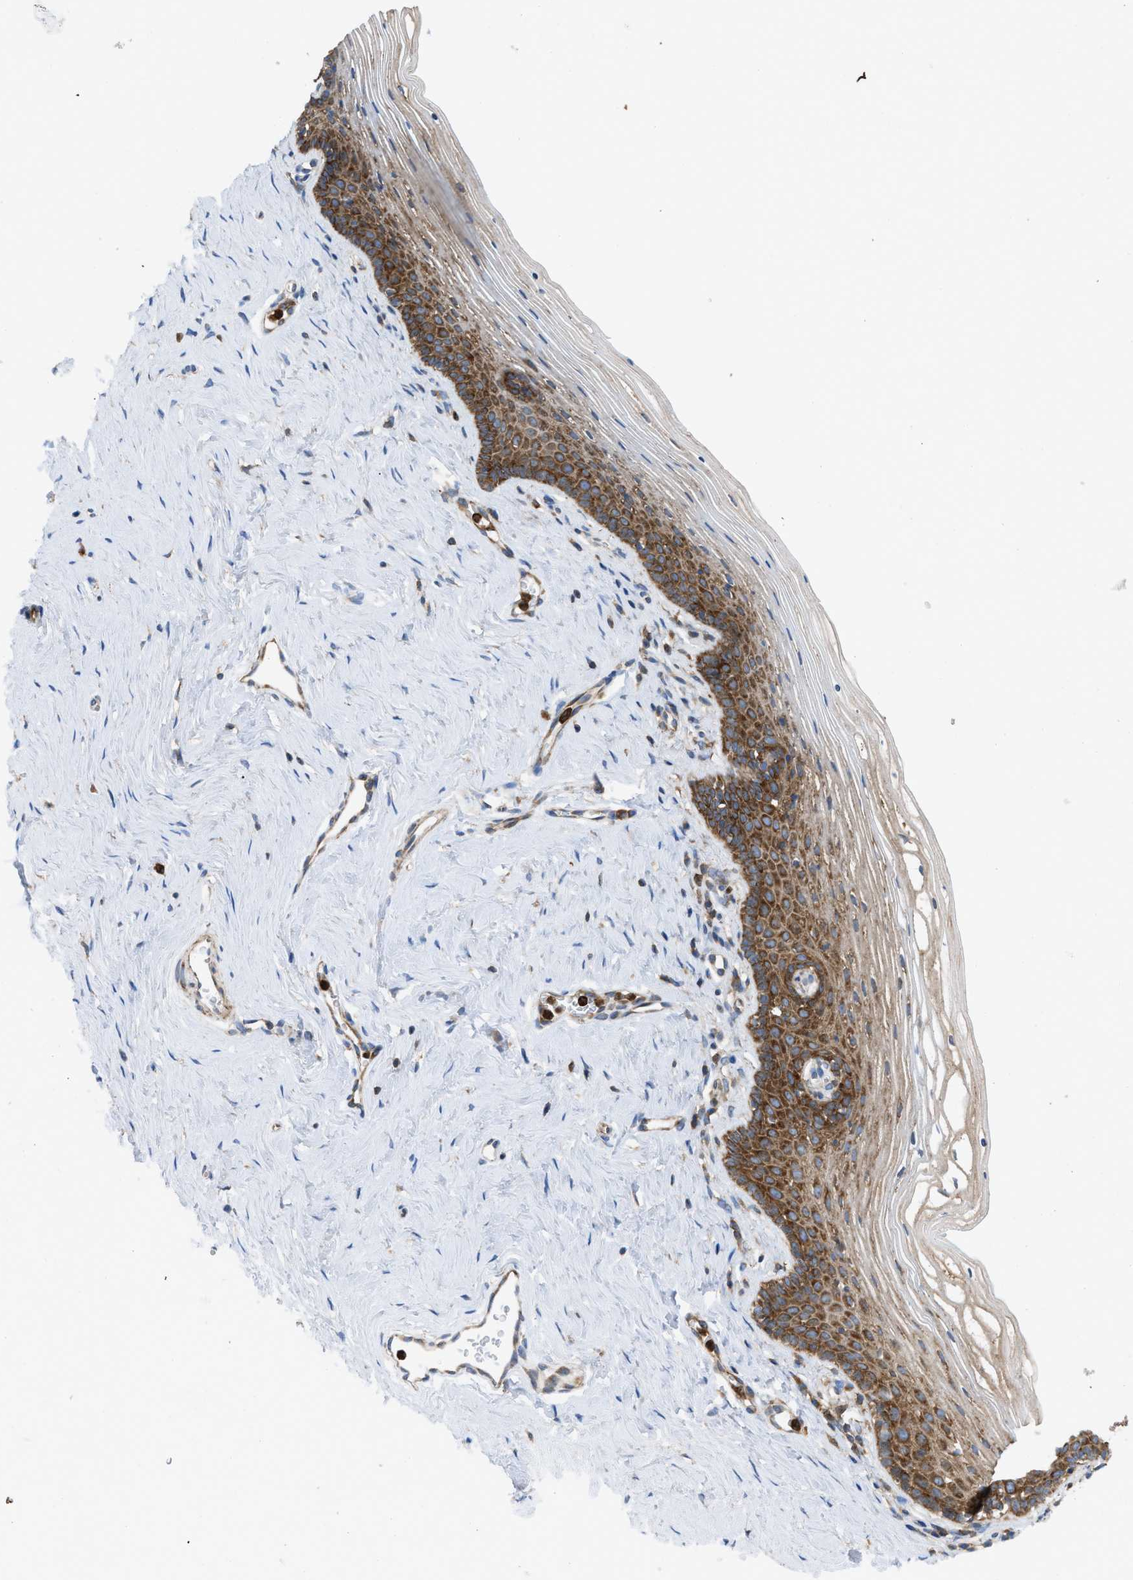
{"staining": {"intensity": "moderate", "quantity": "25%-75%", "location": "cytoplasmic/membranous"}, "tissue": "vagina", "cell_type": "Squamous epithelial cells", "image_type": "normal", "snomed": [{"axis": "morphology", "description": "Normal tissue, NOS"}, {"axis": "topography", "description": "Vagina"}], "caption": "Normal vagina reveals moderate cytoplasmic/membranous staining in approximately 25%-75% of squamous epithelial cells.", "gene": "GPAT4", "patient": {"sex": "female", "age": 32}}